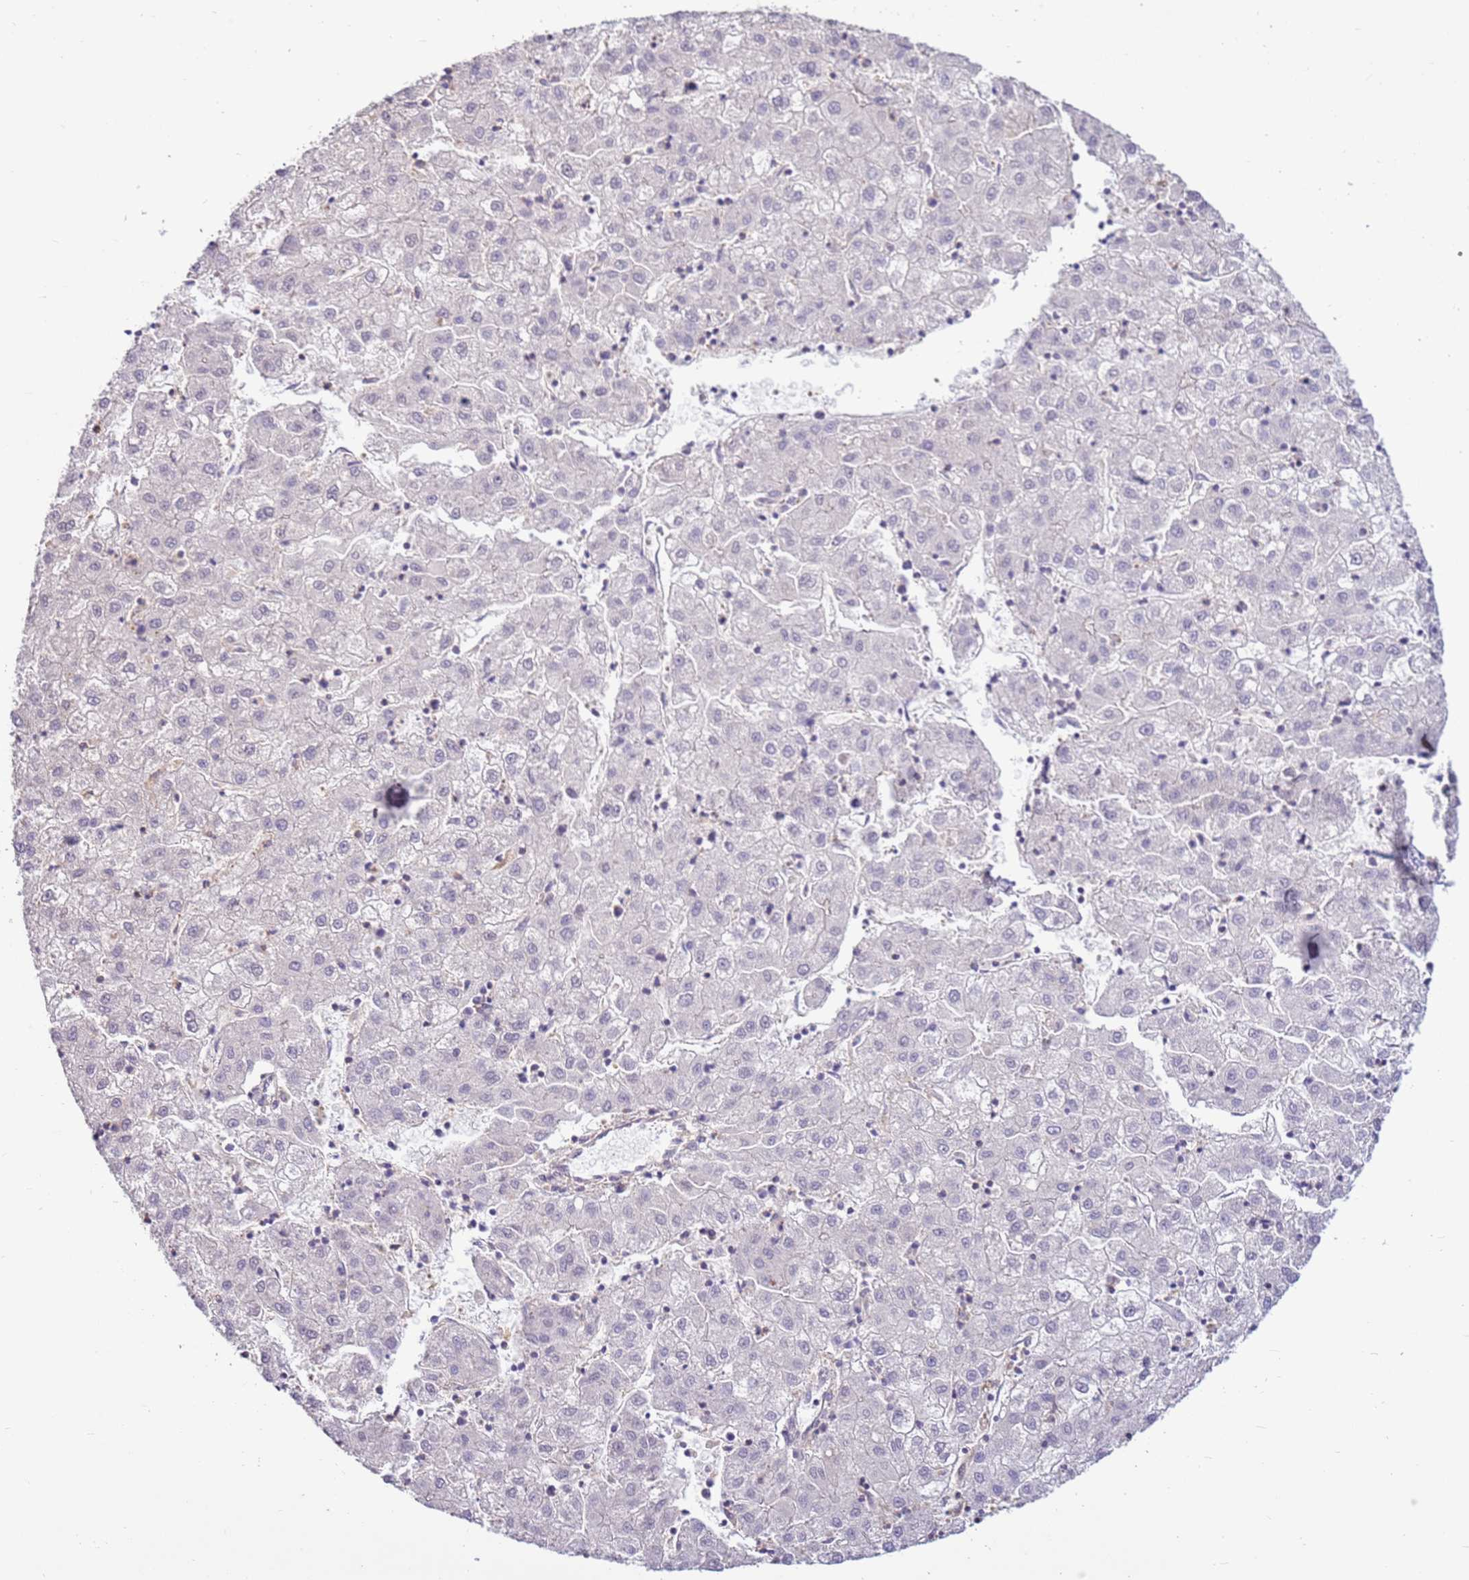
{"staining": {"intensity": "negative", "quantity": "none", "location": "none"}, "tissue": "liver cancer", "cell_type": "Tumor cells", "image_type": "cancer", "snomed": [{"axis": "morphology", "description": "Carcinoma, Hepatocellular, NOS"}, {"axis": "topography", "description": "Liver"}], "caption": "A high-resolution image shows immunohistochemistry staining of hepatocellular carcinoma (liver), which reveals no significant positivity in tumor cells.", "gene": "EVA1B", "patient": {"sex": "male", "age": 72}}